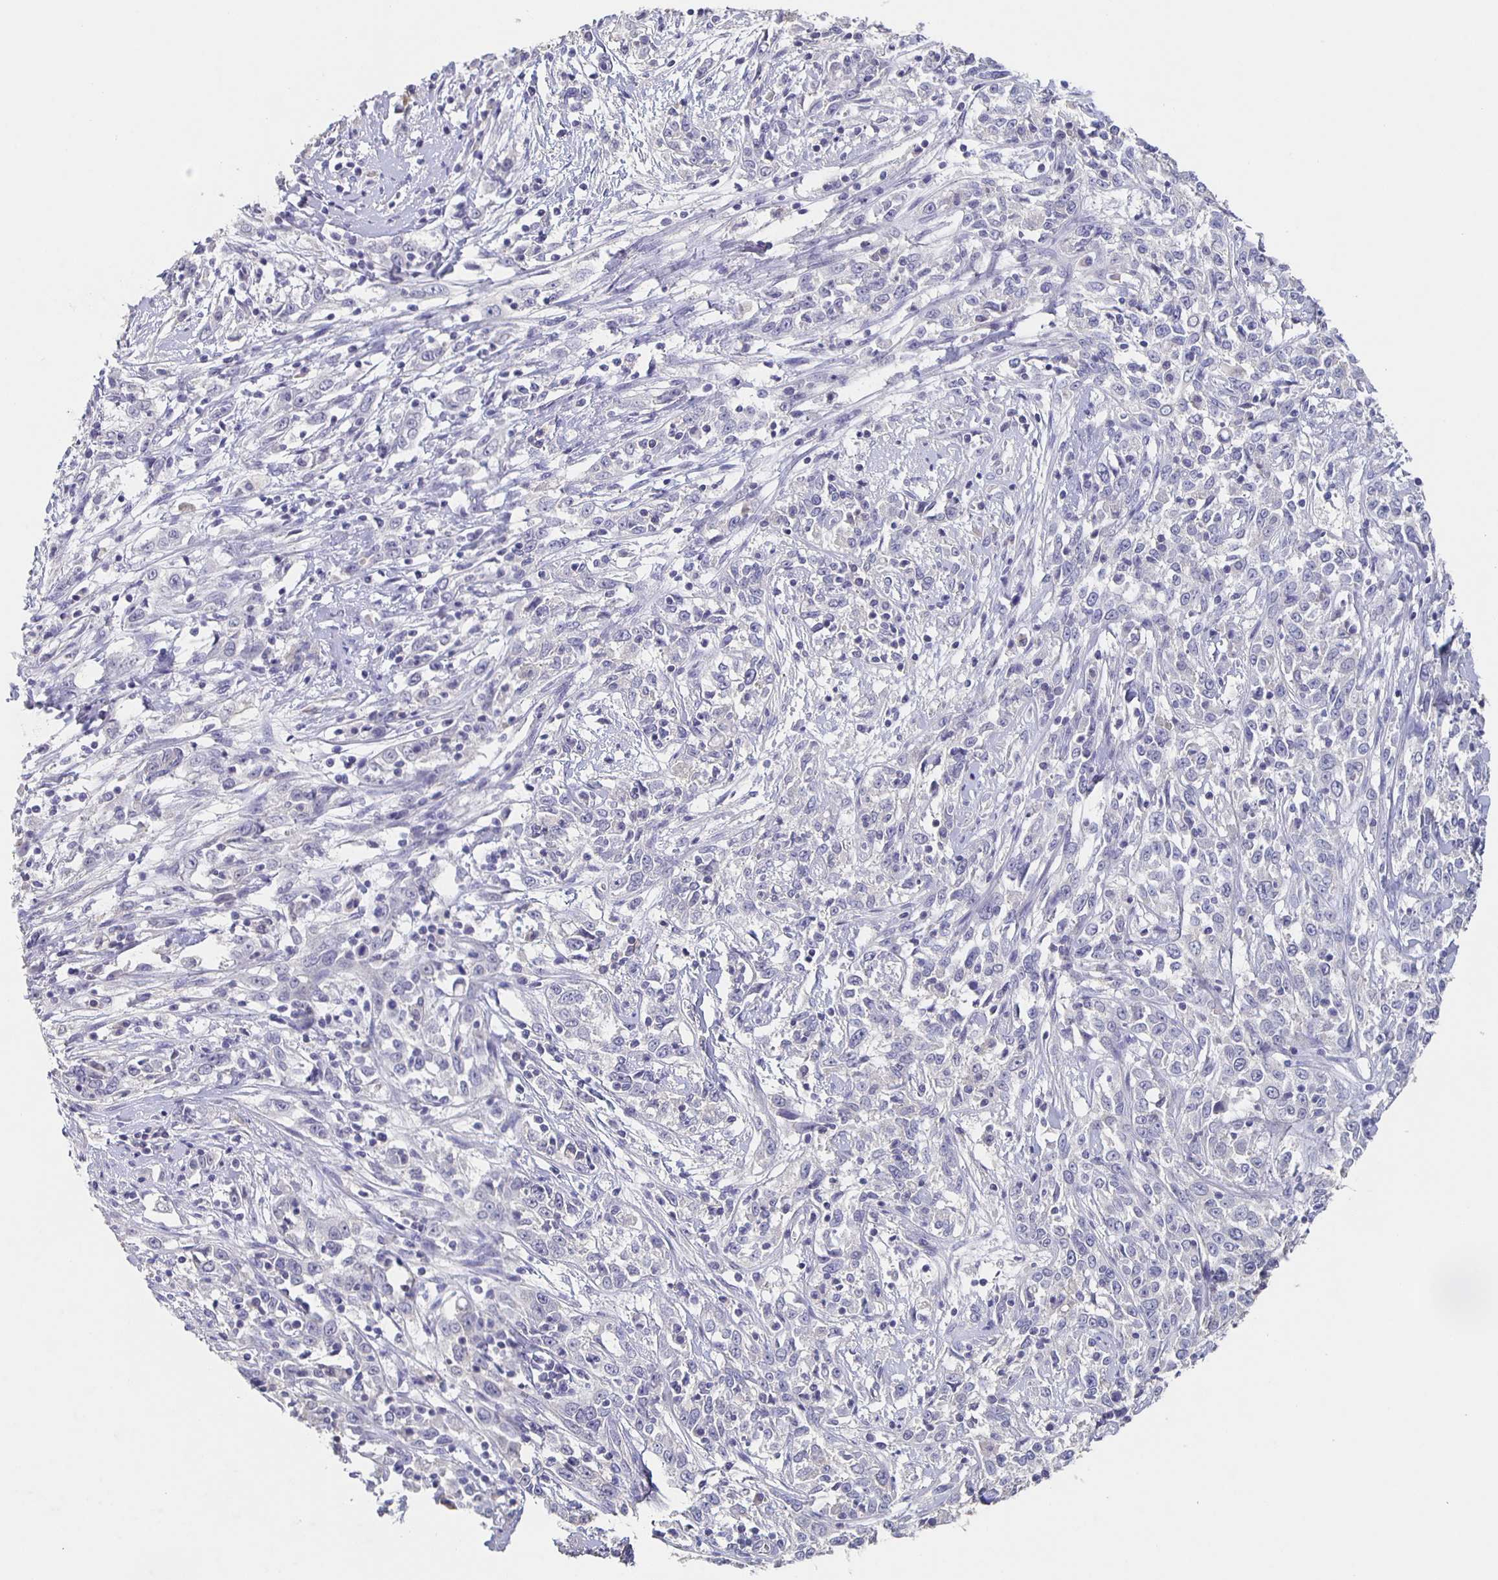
{"staining": {"intensity": "negative", "quantity": "none", "location": "none"}, "tissue": "cervical cancer", "cell_type": "Tumor cells", "image_type": "cancer", "snomed": [{"axis": "morphology", "description": "Adenocarcinoma, NOS"}, {"axis": "topography", "description": "Cervix"}], "caption": "DAB (3,3'-diaminobenzidine) immunohistochemical staining of adenocarcinoma (cervical) reveals no significant expression in tumor cells.", "gene": "CACNA2D2", "patient": {"sex": "female", "age": 40}}